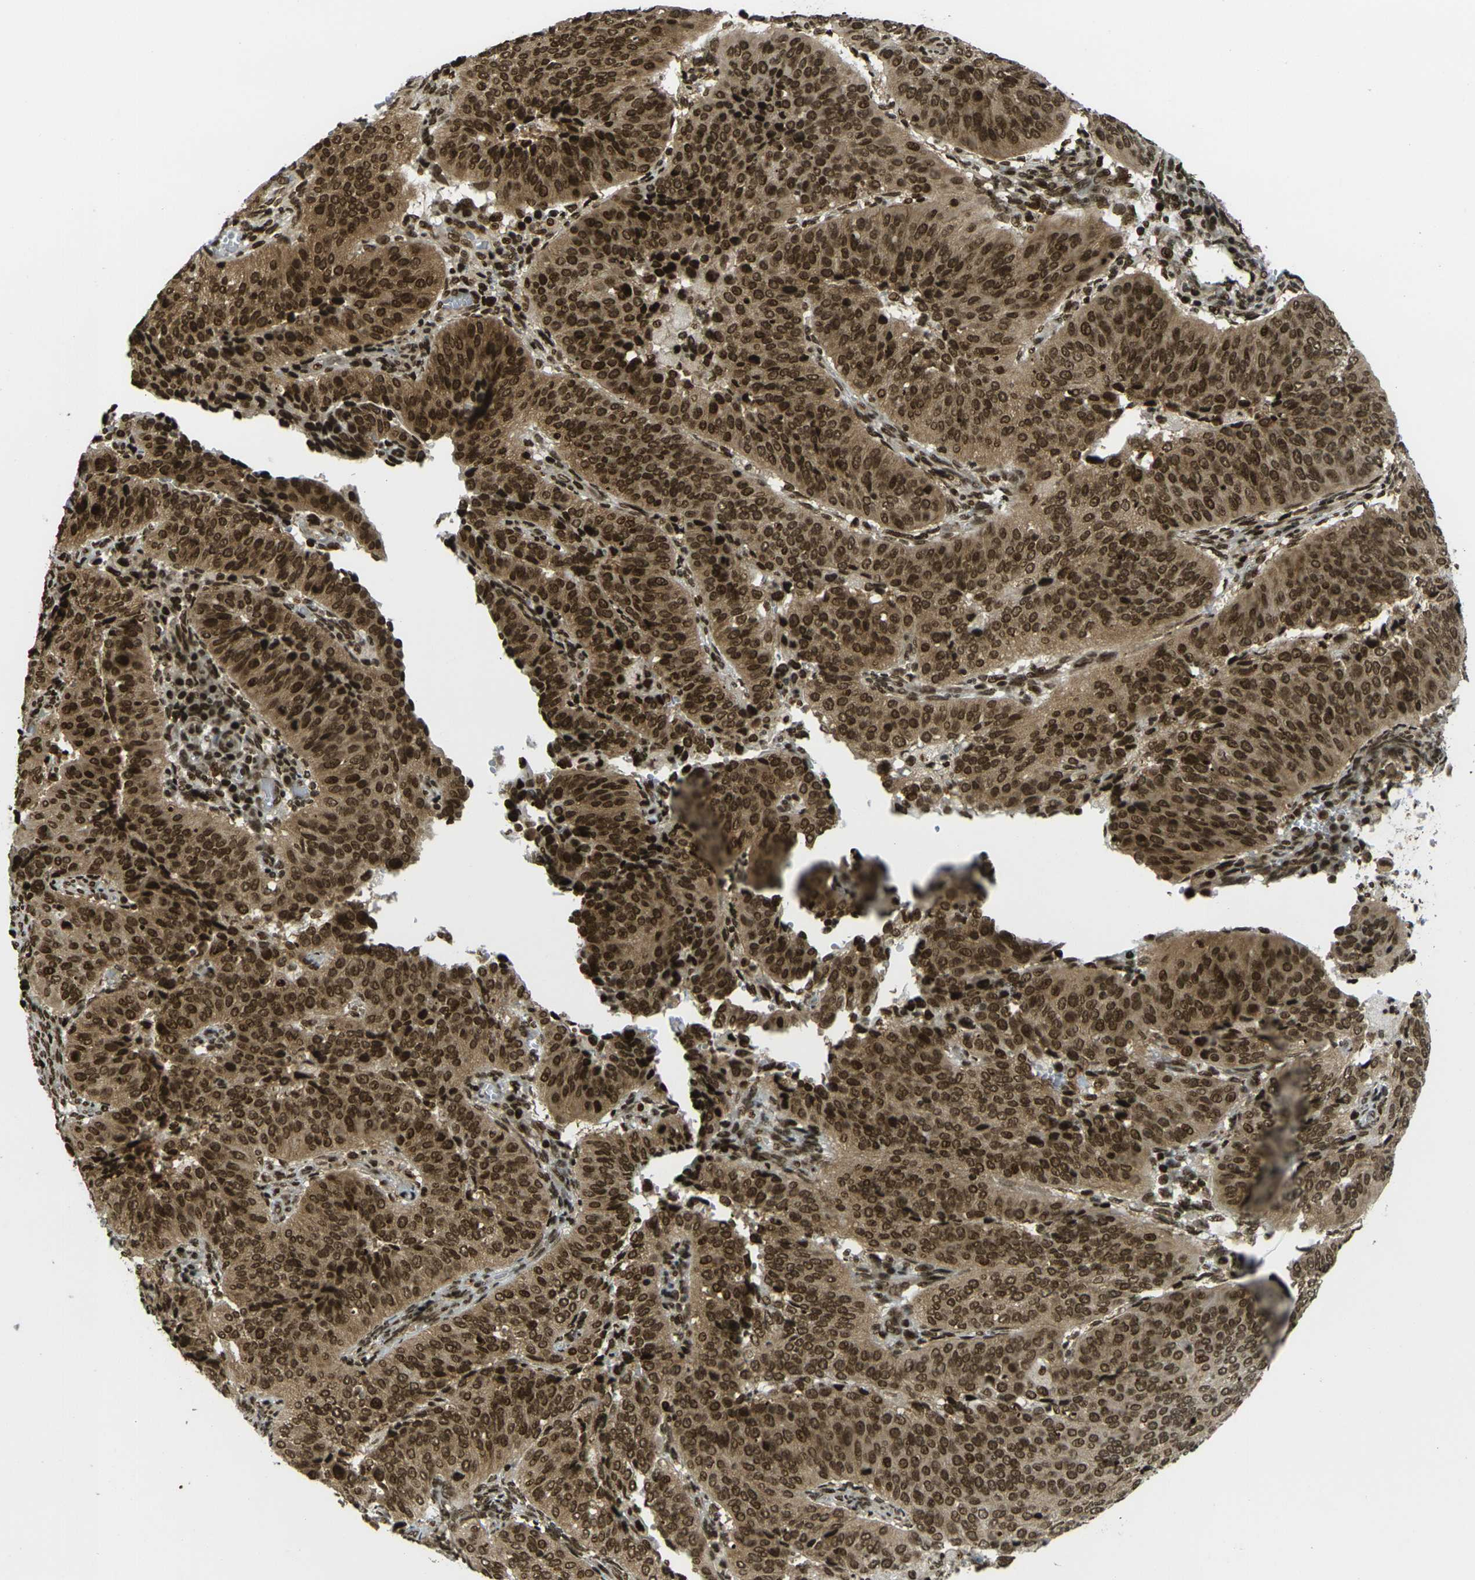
{"staining": {"intensity": "strong", "quantity": ">75%", "location": "cytoplasmic/membranous,nuclear"}, "tissue": "cervical cancer", "cell_type": "Tumor cells", "image_type": "cancer", "snomed": [{"axis": "morphology", "description": "Normal tissue, NOS"}, {"axis": "morphology", "description": "Squamous cell carcinoma, NOS"}, {"axis": "topography", "description": "Cervix"}], "caption": "Tumor cells display high levels of strong cytoplasmic/membranous and nuclear positivity in approximately >75% of cells in squamous cell carcinoma (cervical).", "gene": "RUVBL2", "patient": {"sex": "female", "age": 39}}